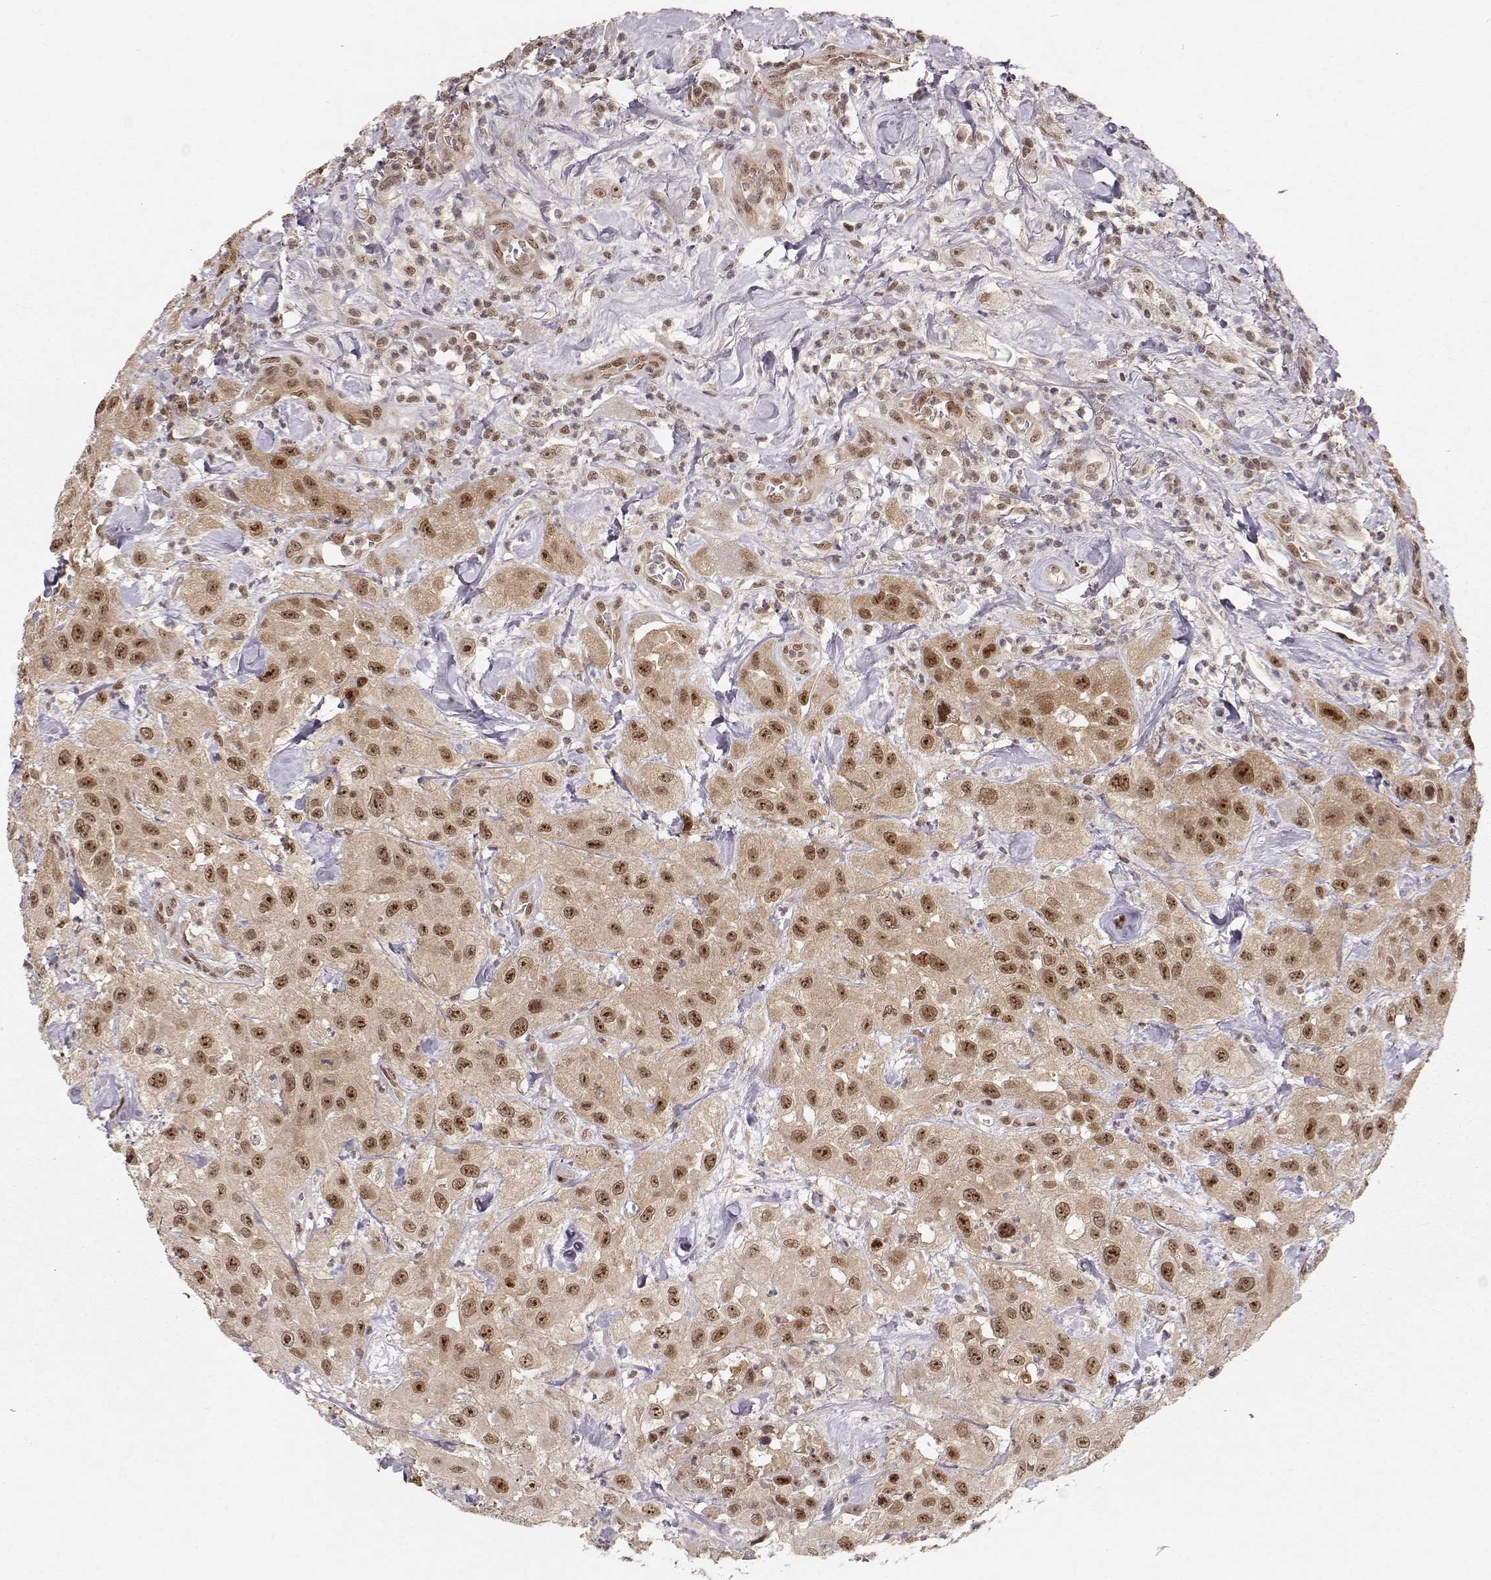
{"staining": {"intensity": "moderate", "quantity": ">75%", "location": "cytoplasmic/membranous,nuclear"}, "tissue": "urothelial cancer", "cell_type": "Tumor cells", "image_type": "cancer", "snomed": [{"axis": "morphology", "description": "Urothelial carcinoma, High grade"}, {"axis": "topography", "description": "Urinary bladder"}], "caption": "Urothelial carcinoma (high-grade) stained for a protein (brown) shows moderate cytoplasmic/membranous and nuclear positive positivity in approximately >75% of tumor cells.", "gene": "CSNK2A1", "patient": {"sex": "male", "age": 79}}